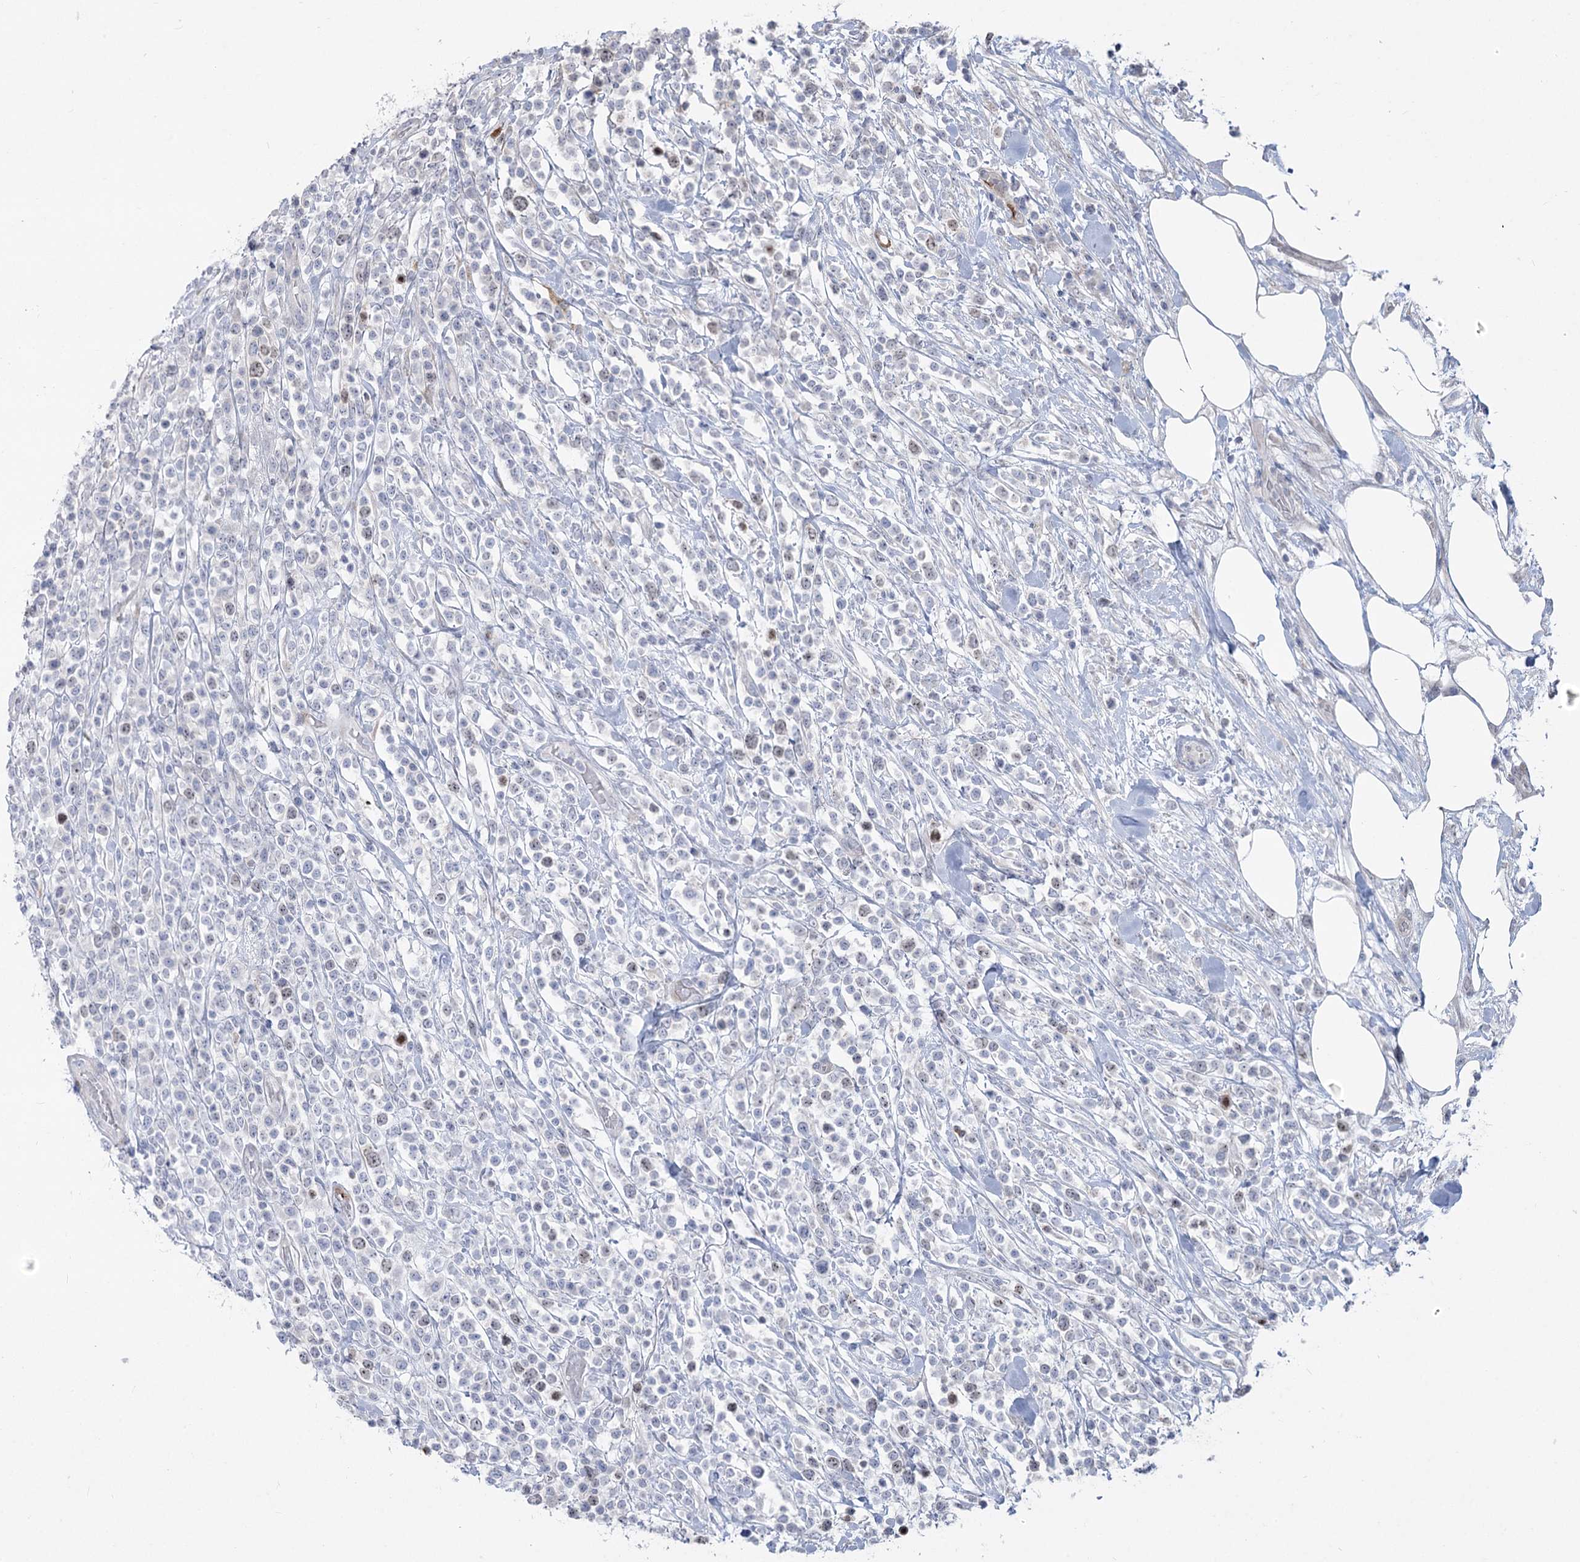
{"staining": {"intensity": "weak", "quantity": "<25%", "location": "nuclear"}, "tissue": "lymphoma", "cell_type": "Tumor cells", "image_type": "cancer", "snomed": [{"axis": "morphology", "description": "Malignant lymphoma, non-Hodgkin's type, High grade"}, {"axis": "topography", "description": "Colon"}], "caption": "Immunohistochemical staining of high-grade malignant lymphoma, non-Hodgkin's type shows no significant staining in tumor cells.", "gene": "ABITRAM", "patient": {"sex": "female", "age": 53}}